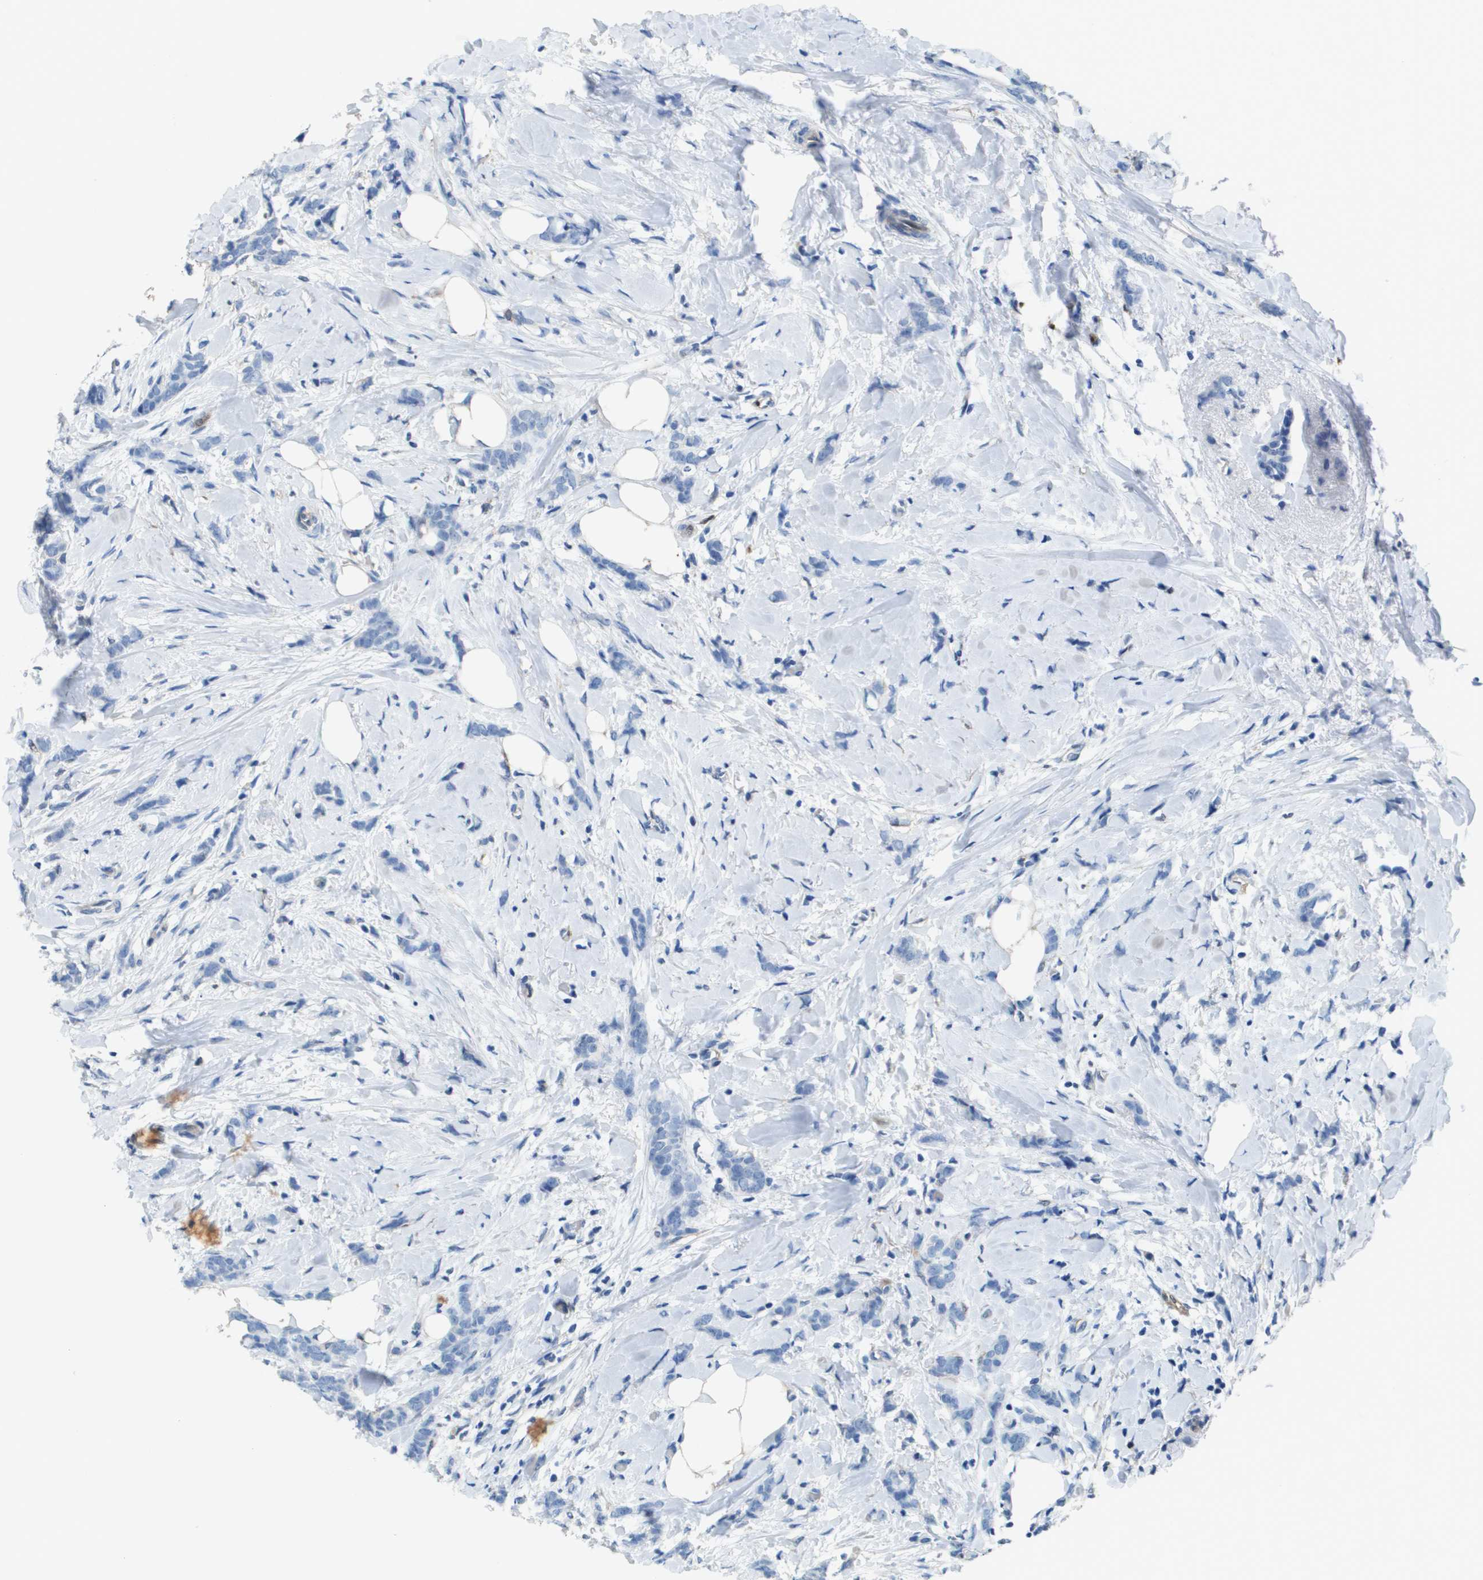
{"staining": {"intensity": "negative", "quantity": "none", "location": "none"}, "tissue": "breast cancer", "cell_type": "Tumor cells", "image_type": "cancer", "snomed": [{"axis": "morphology", "description": "Lobular carcinoma, in situ"}, {"axis": "morphology", "description": "Lobular carcinoma"}, {"axis": "topography", "description": "Breast"}], "caption": "Tumor cells show no significant protein staining in breast lobular carcinoma in situ.", "gene": "FABP5", "patient": {"sex": "female", "age": 41}}